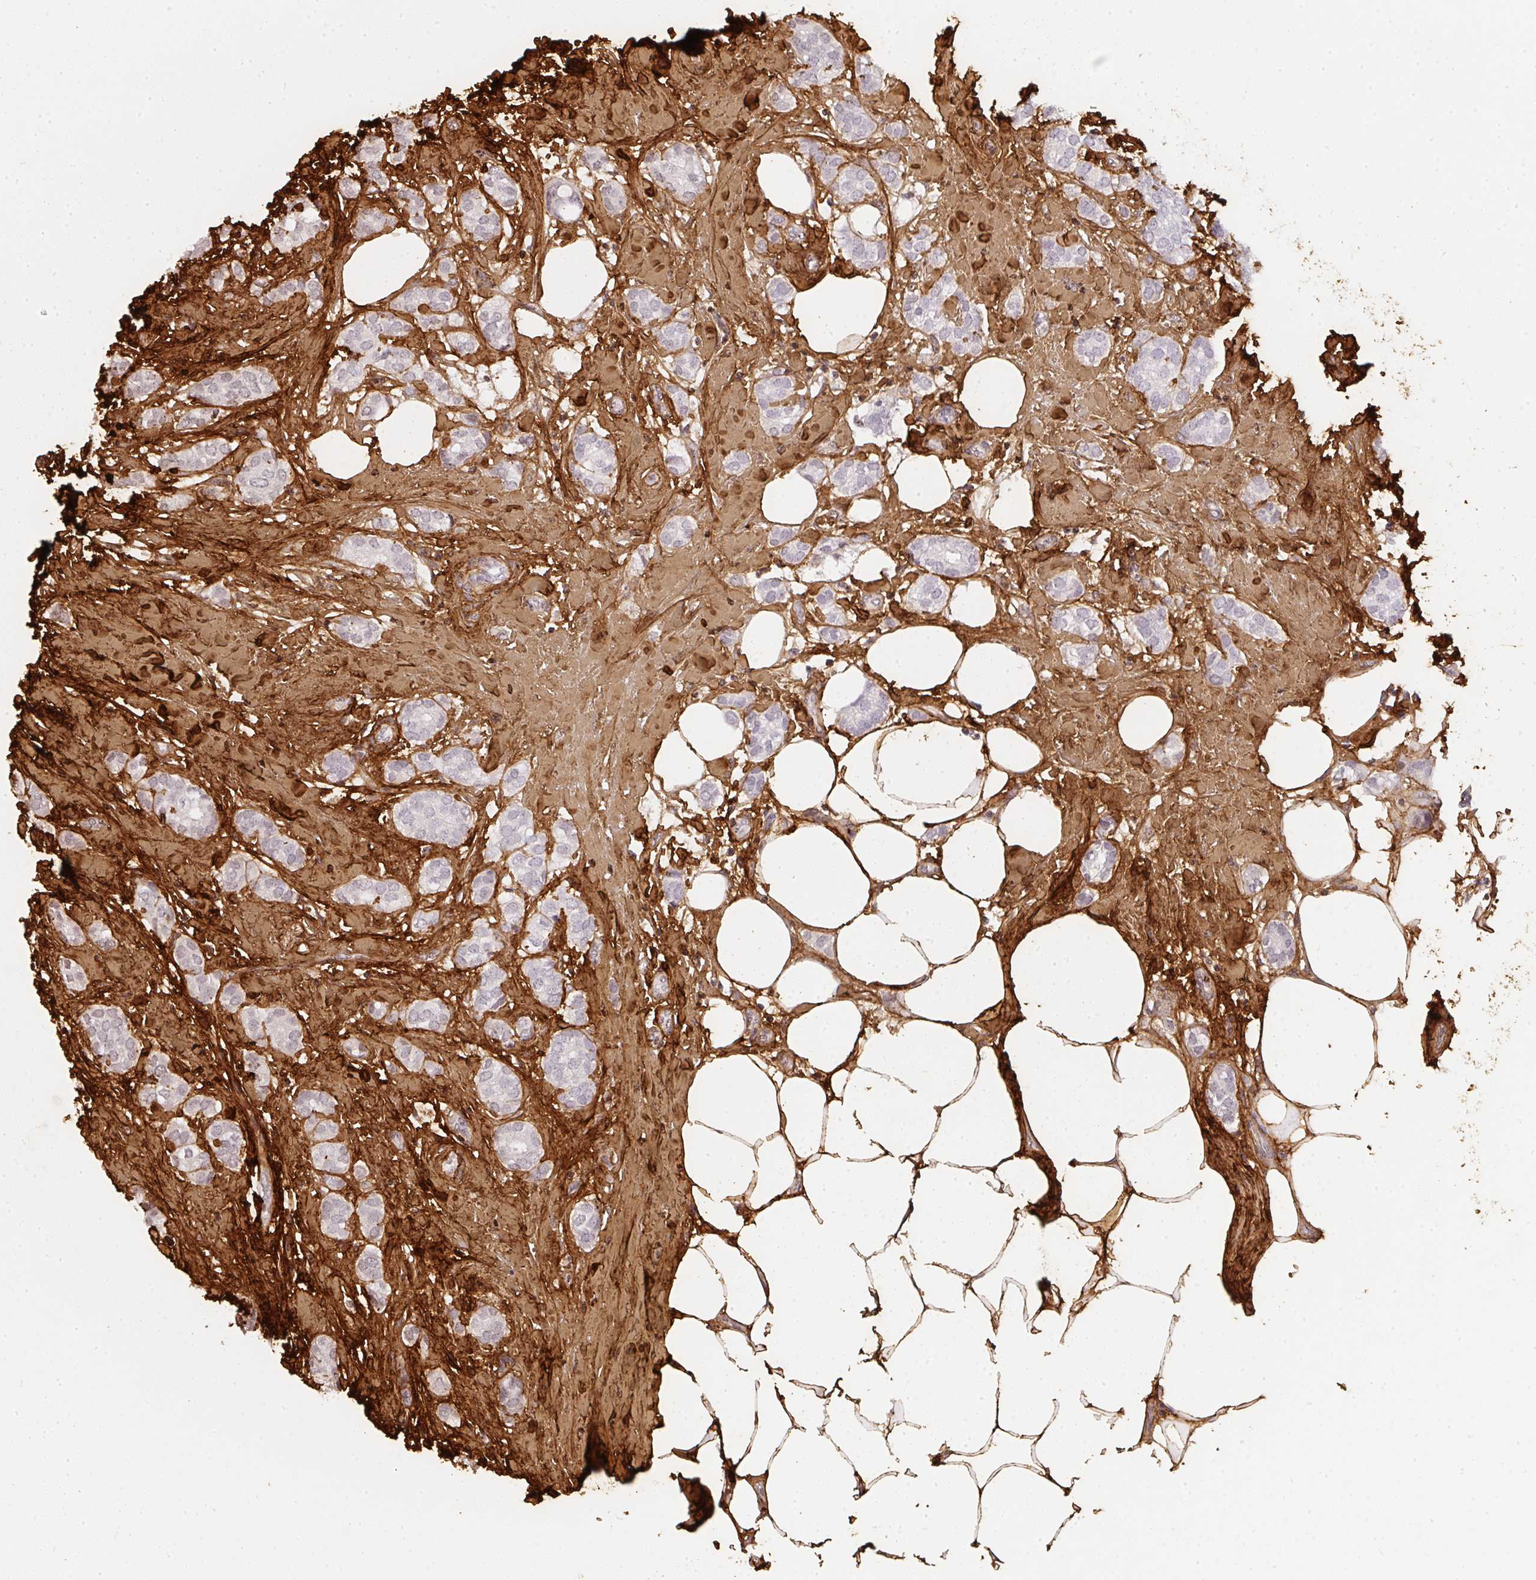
{"staining": {"intensity": "negative", "quantity": "none", "location": "none"}, "tissue": "breast cancer", "cell_type": "Tumor cells", "image_type": "cancer", "snomed": [{"axis": "morphology", "description": "Duct carcinoma"}, {"axis": "topography", "description": "Breast"}], "caption": "Breast intraductal carcinoma was stained to show a protein in brown. There is no significant expression in tumor cells. (Brightfield microscopy of DAB immunohistochemistry (IHC) at high magnification).", "gene": "COL3A1", "patient": {"sex": "female", "age": 73}}